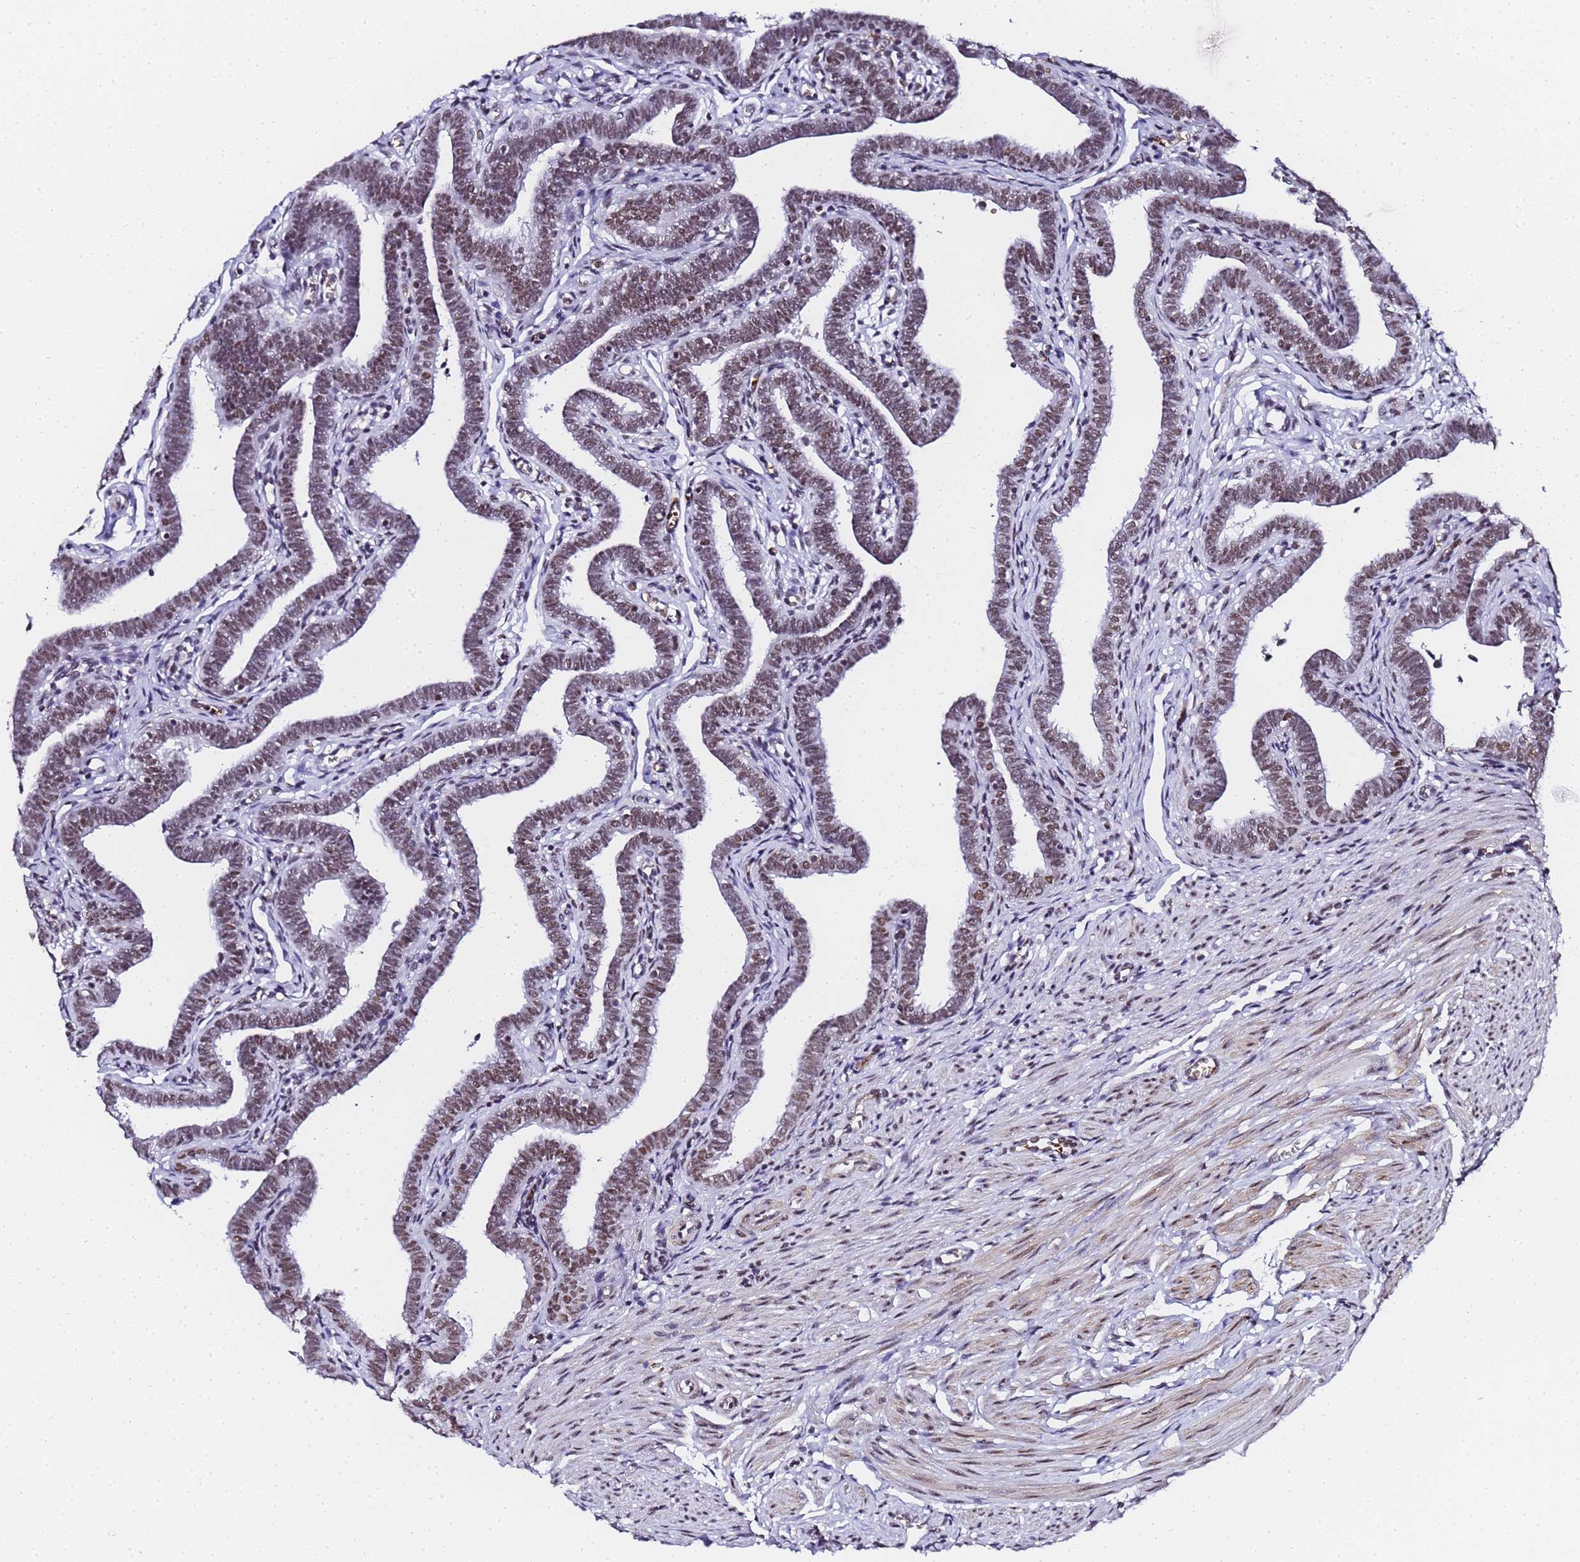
{"staining": {"intensity": "moderate", "quantity": ">75%", "location": "nuclear"}, "tissue": "fallopian tube", "cell_type": "Glandular cells", "image_type": "normal", "snomed": [{"axis": "morphology", "description": "Normal tissue, NOS"}, {"axis": "topography", "description": "Fallopian tube"}], "caption": "Immunohistochemical staining of unremarkable fallopian tube exhibits >75% levels of moderate nuclear protein expression in about >75% of glandular cells. (DAB (3,3'-diaminobenzidine) = brown stain, brightfield microscopy at high magnification).", "gene": "POLR1A", "patient": {"sex": "female", "age": 36}}